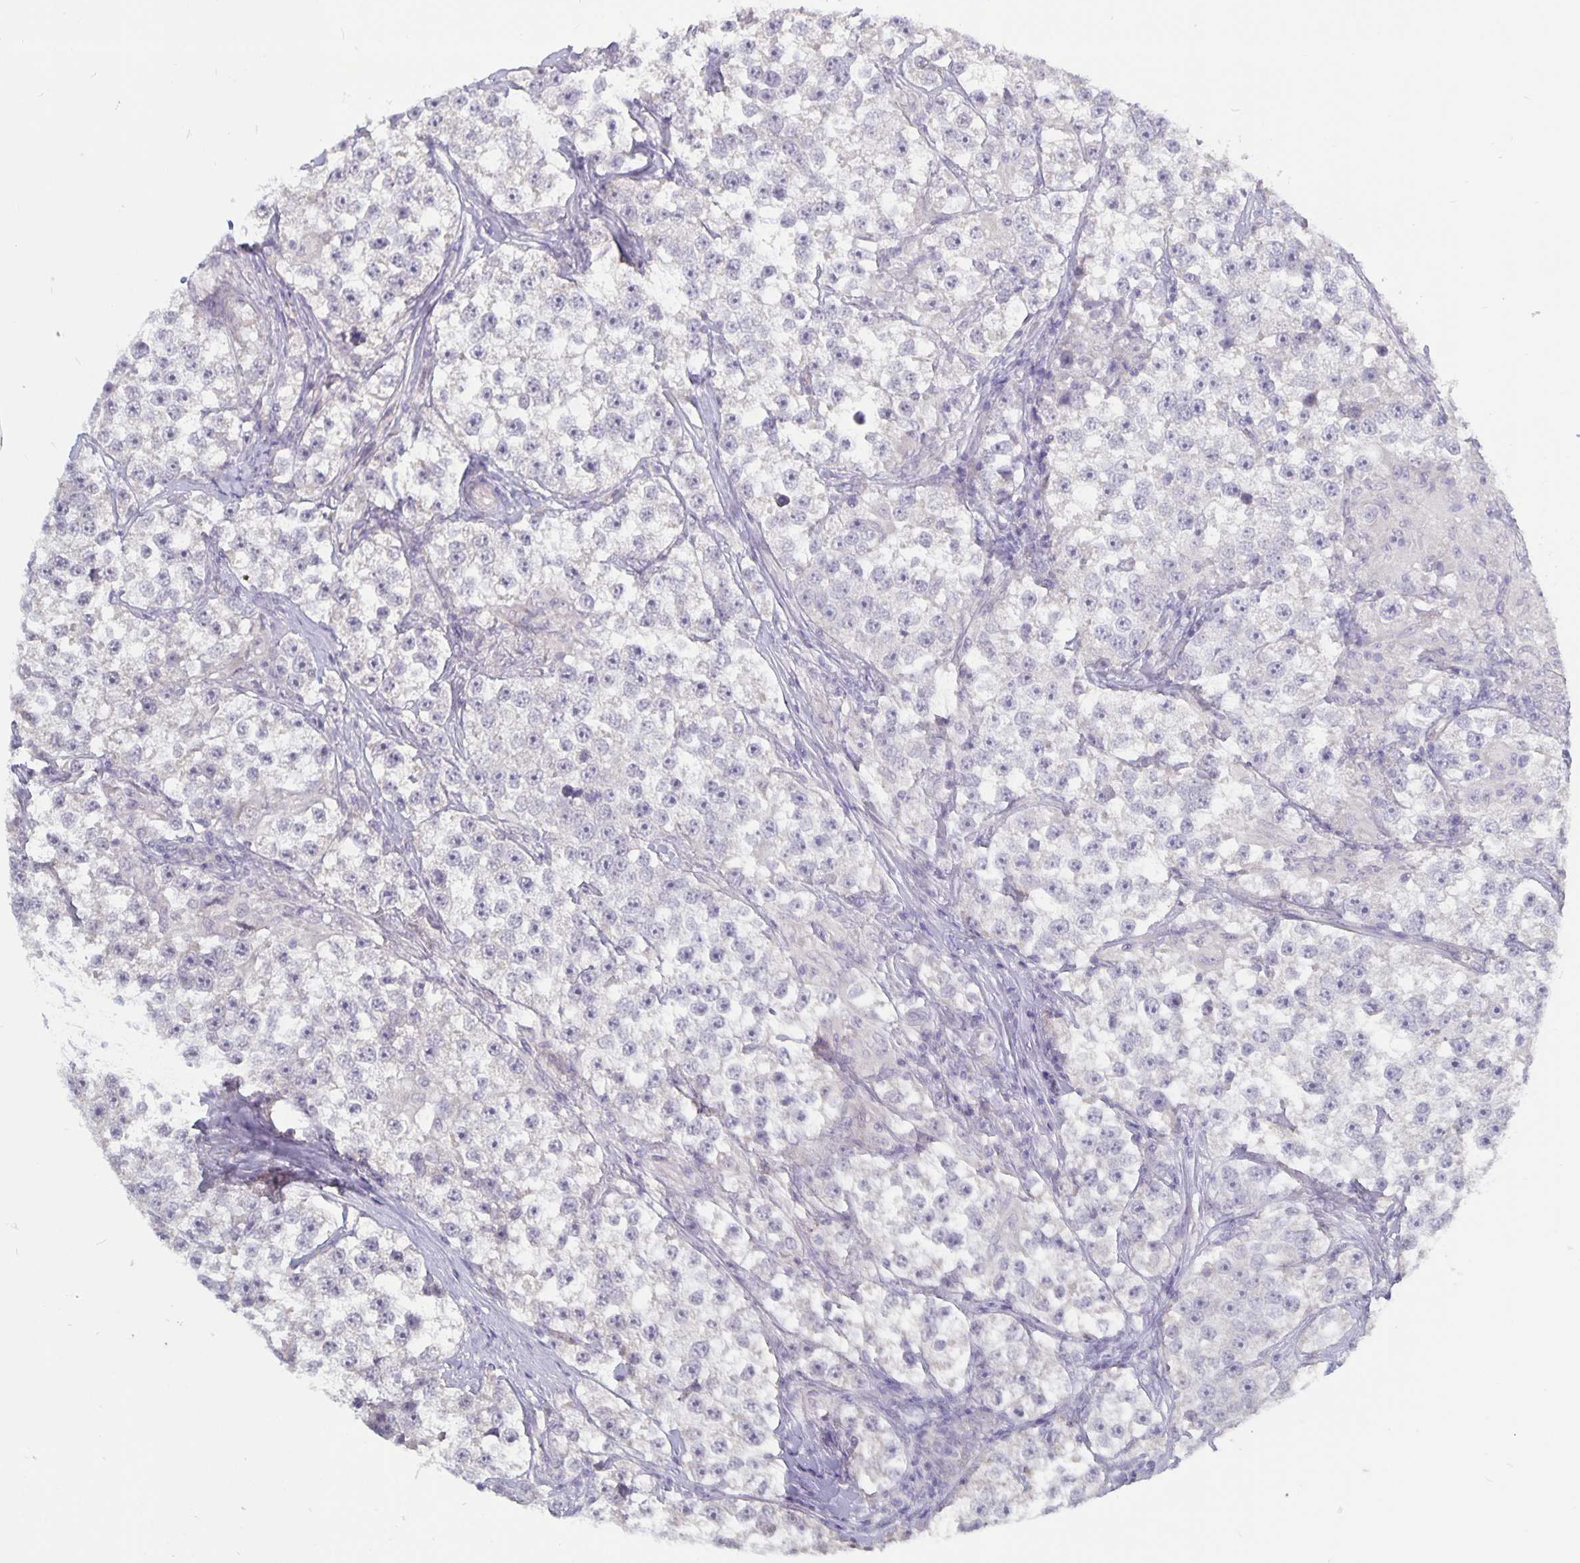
{"staining": {"intensity": "negative", "quantity": "none", "location": "none"}, "tissue": "testis cancer", "cell_type": "Tumor cells", "image_type": "cancer", "snomed": [{"axis": "morphology", "description": "Seminoma, NOS"}, {"axis": "topography", "description": "Testis"}], "caption": "Tumor cells show no significant staining in seminoma (testis). Nuclei are stained in blue.", "gene": "PLCB3", "patient": {"sex": "male", "age": 46}}